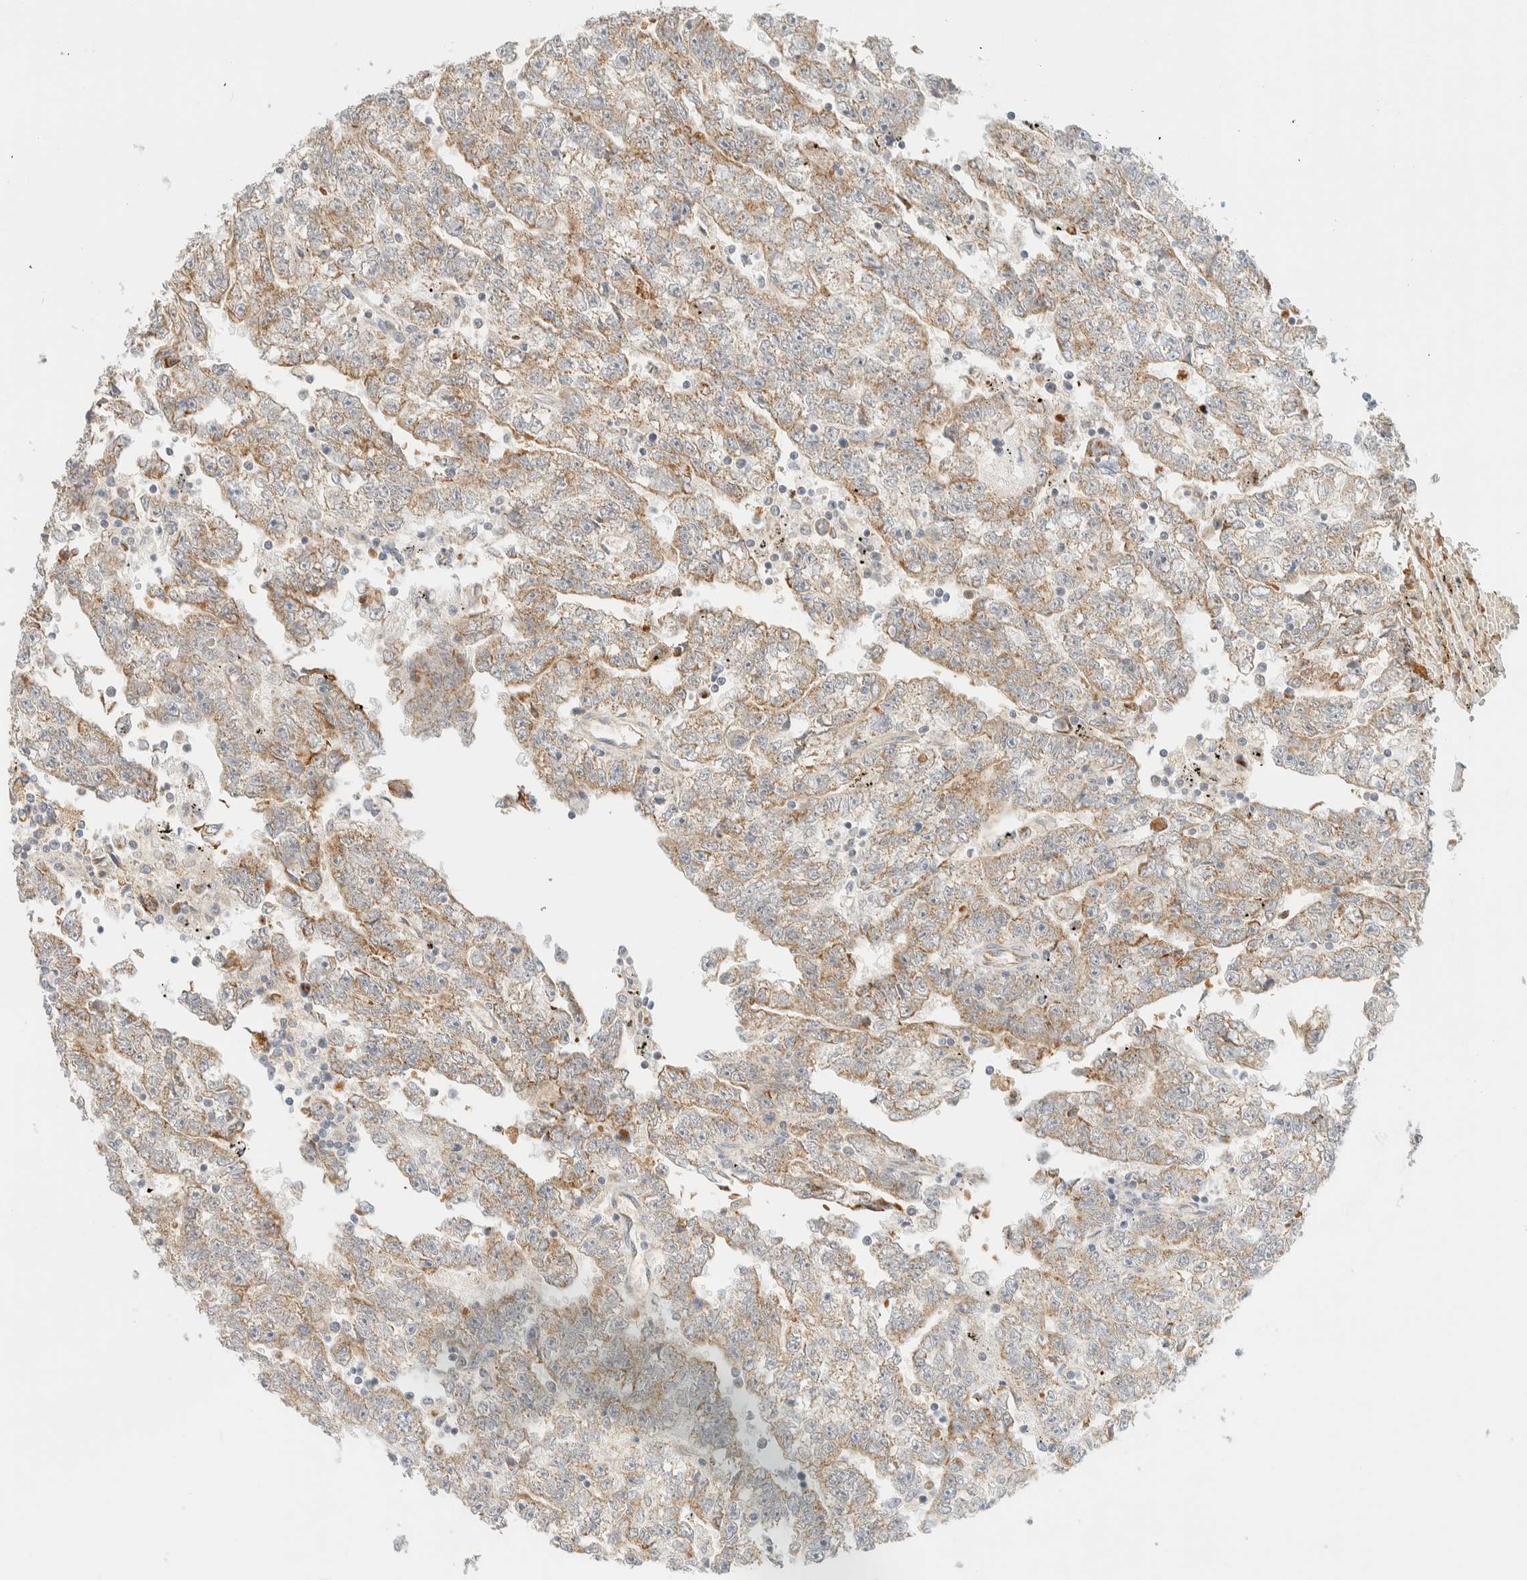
{"staining": {"intensity": "moderate", "quantity": ">75%", "location": "cytoplasmic/membranous"}, "tissue": "testis cancer", "cell_type": "Tumor cells", "image_type": "cancer", "snomed": [{"axis": "morphology", "description": "Carcinoma, Embryonal, NOS"}, {"axis": "topography", "description": "Testis"}], "caption": "Protein positivity by immunohistochemistry (IHC) shows moderate cytoplasmic/membranous expression in about >75% of tumor cells in embryonal carcinoma (testis).", "gene": "TNK1", "patient": {"sex": "male", "age": 25}}